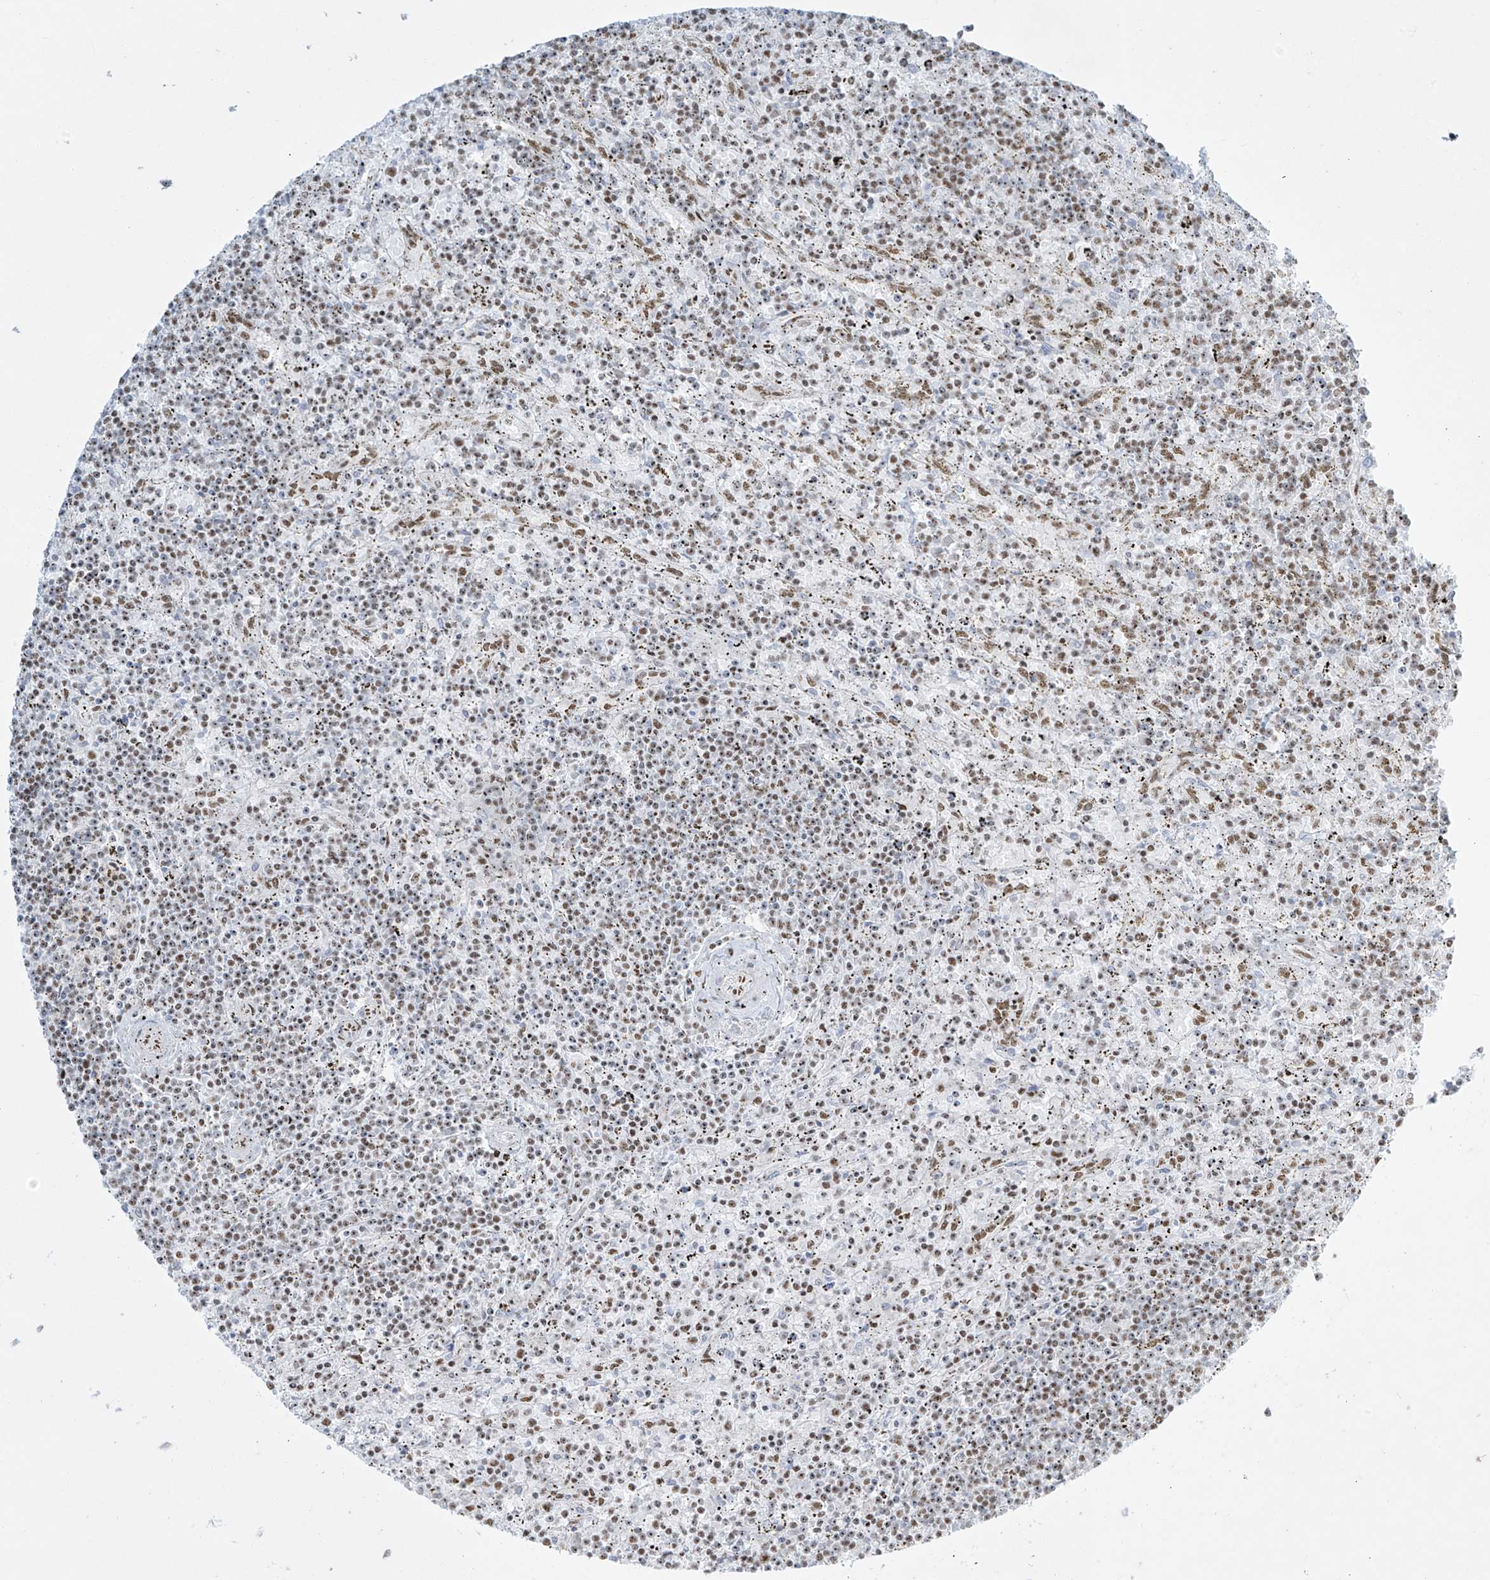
{"staining": {"intensity": "weak", "quantity": "25%-75%", "location": "nuclear"}, "tissue": "lymphoma", "cell_type": "Tumor cells", "image_type": "cancer", "snomed": [{"axis": "morphology", "description": "Malignant lymphoma, non-Hodgkin's type, Low grade"}, {"axis": "topography", "description": "Spleen"}], "caption": "Protein expression analysis of human low-grade malignant lymphoma, non-Hodgkin's type reveals weak nuclear expression in about 25%-75% of tumor cells.", "gene": "MS4A6A", "patient": {"sex": "male", "age": 76}}